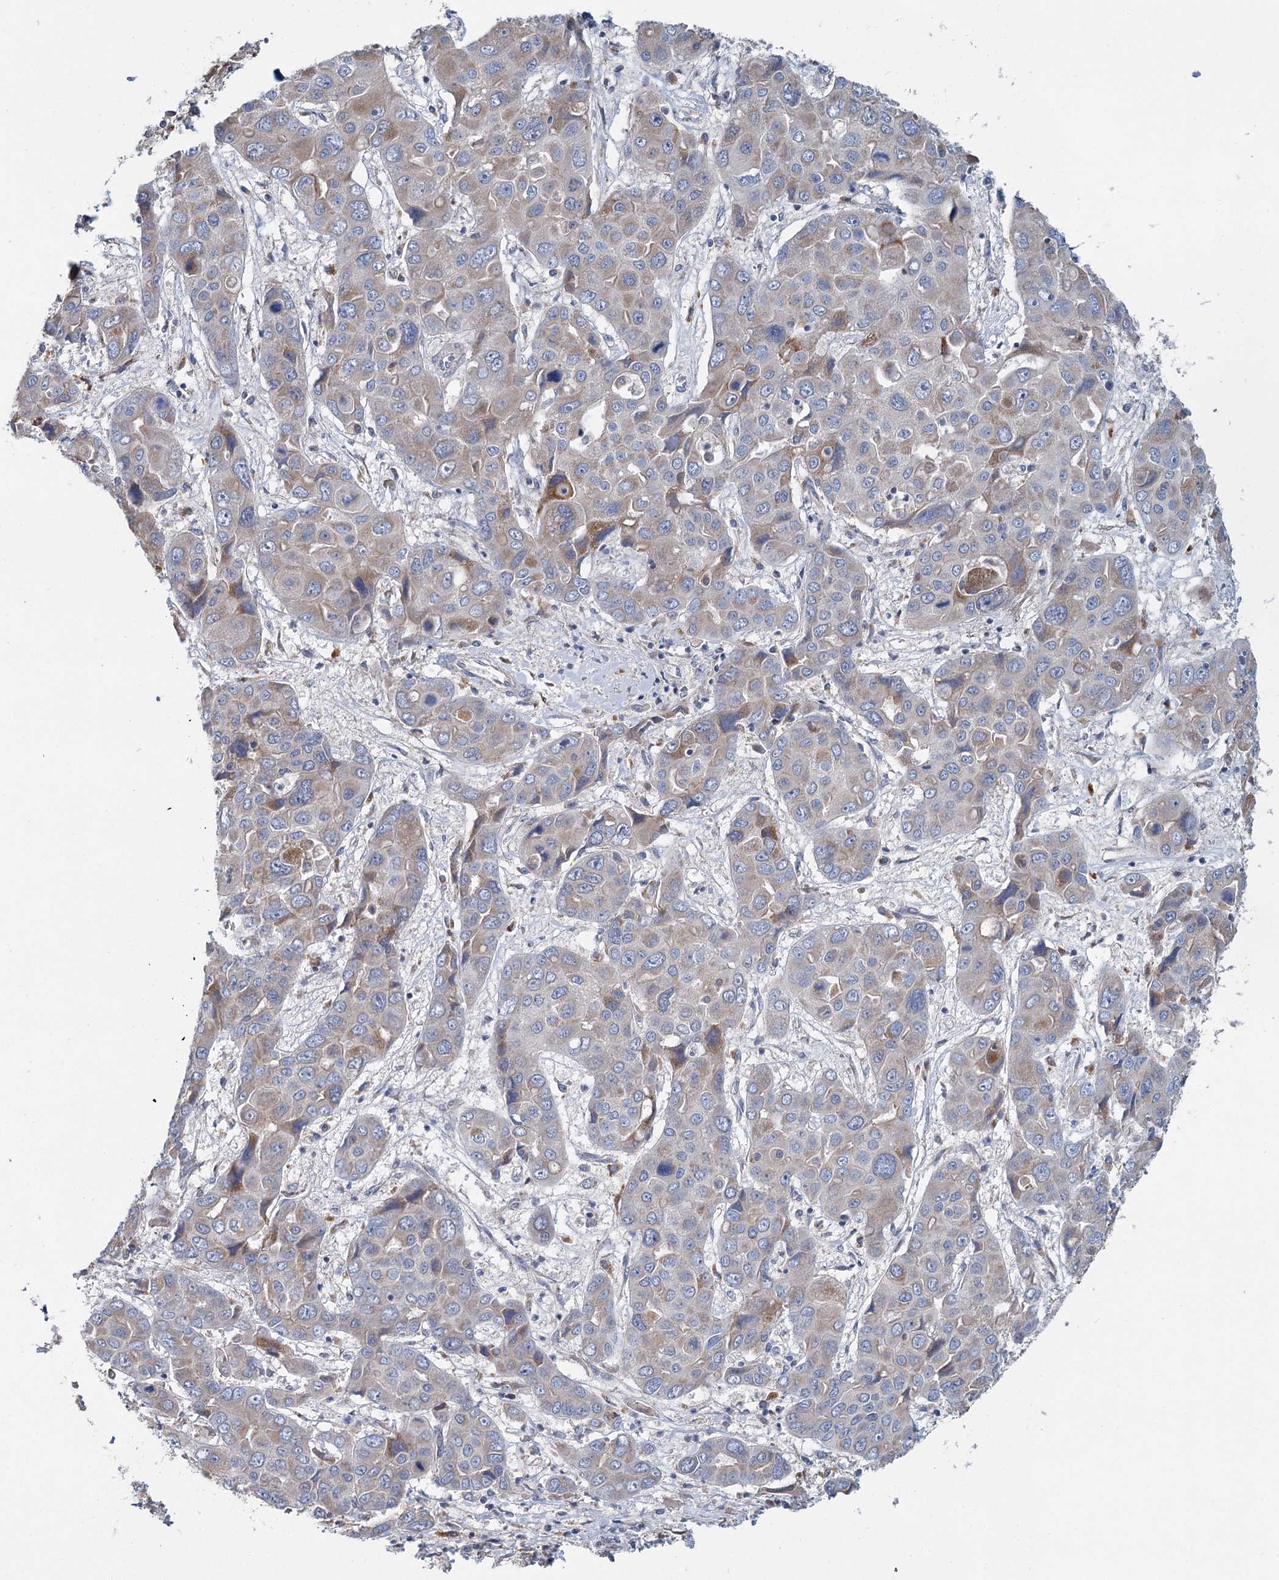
{"staining": {"intensity": "weak", "quantity": "<25%", "location": "cytoplasmic/membranous"}, "tissue": "liver cancer", "cell_type": "Tumor cells", "image_type": "cancer", "snomed": [{"axis": "morphology", "description": "Cholangiocarcinoma"}, {"axis": "topography", "description": "Liver"}], "caption": "This image is of liver cholangiocarcinoma stained with IHC to label a protein in brown with the nuclei are counter-stained blue. There is no expression in tumor cells.", "gene": "ANKRD16", "patient": {"sex": "male", "age": 67}}